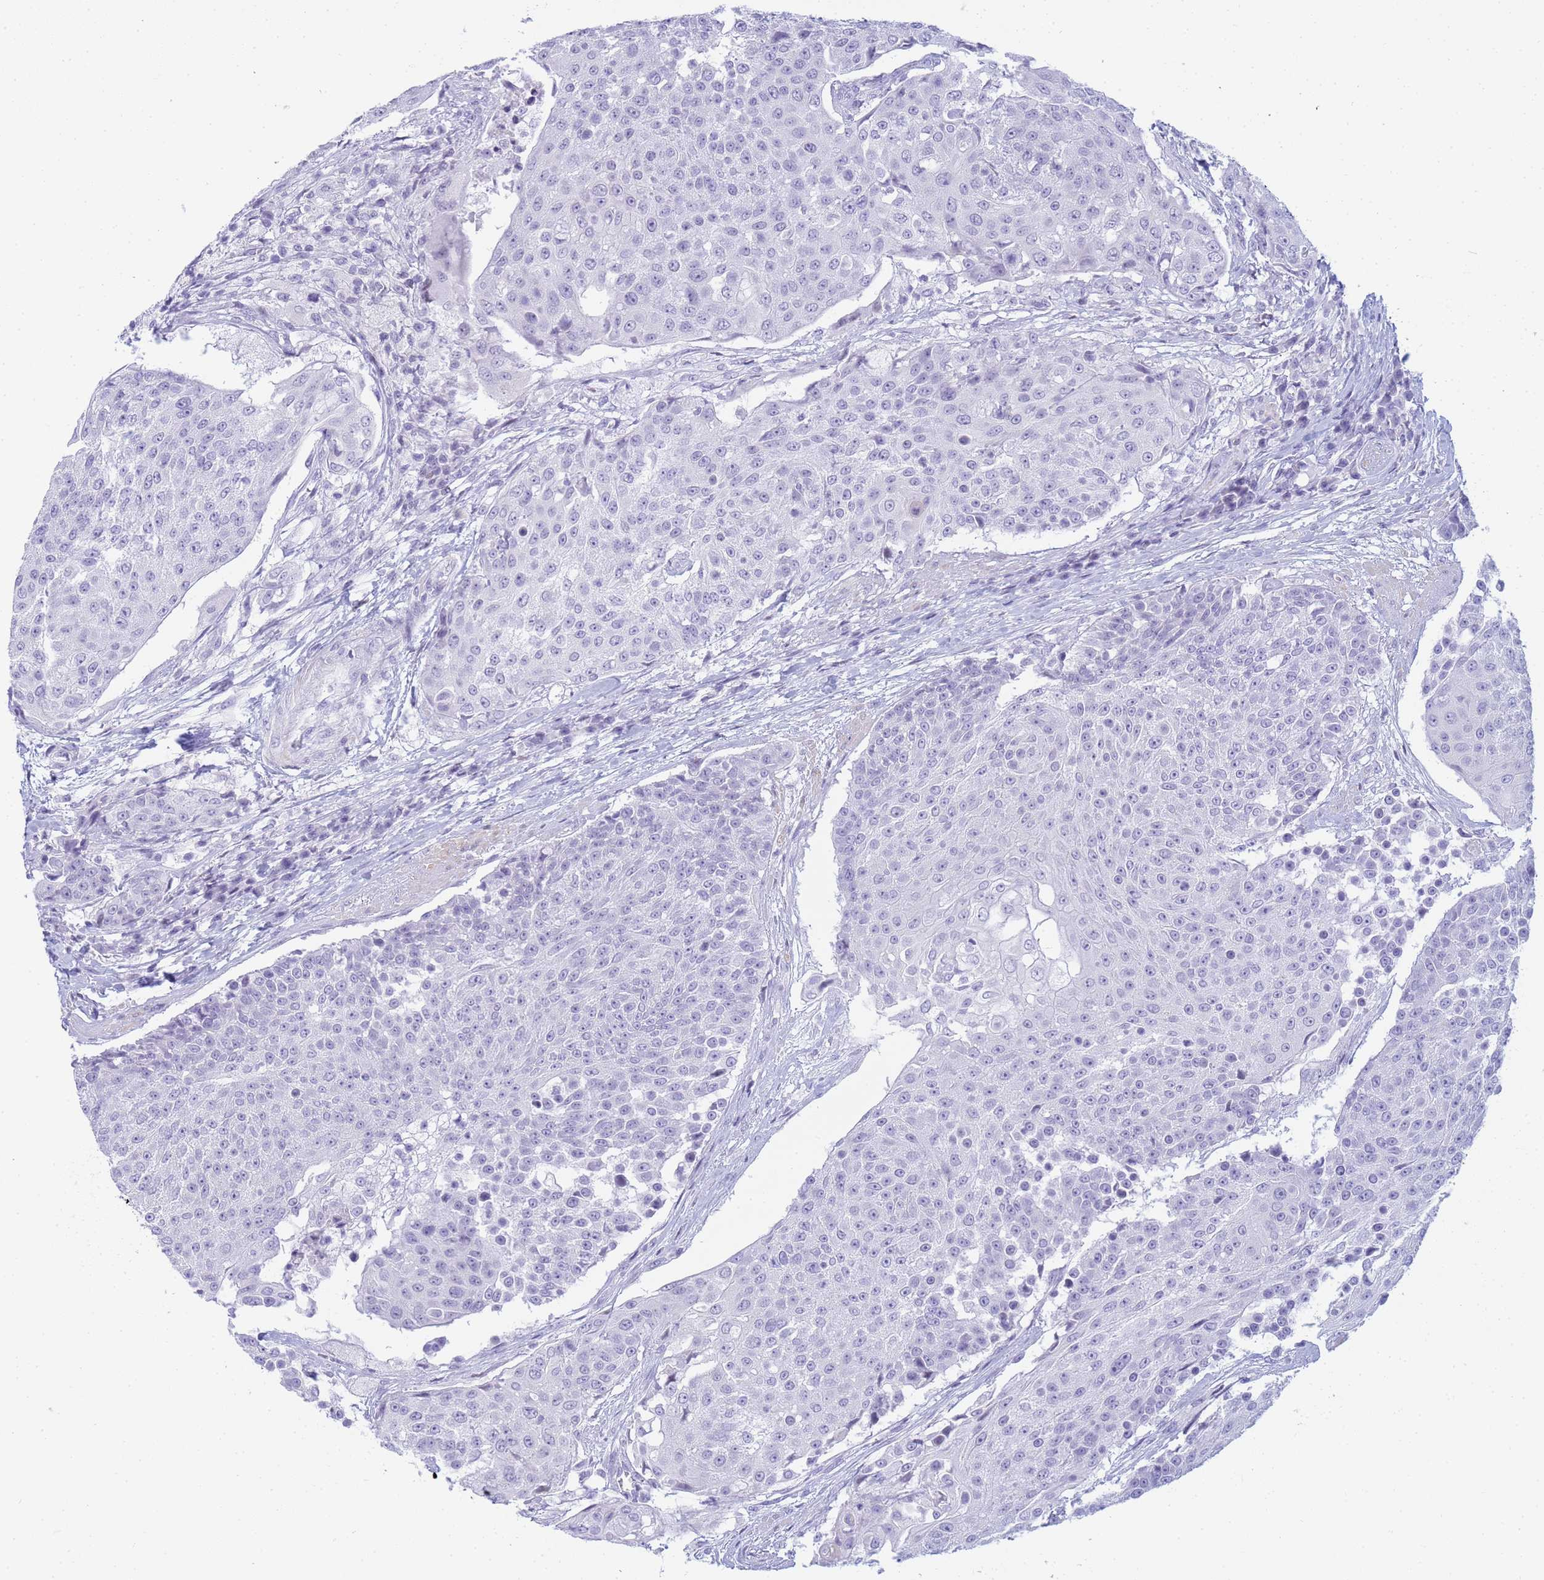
{"staining": {"intensity": "negative", "quantity": "none", "location": "none"}, "tissue": "urothelial cancer", "cell_type": "Tumor cells", "image_type": "cancer", "snomed": [{"axis": "morphology", "description": "Urothelial carcinoma, High grade"}, {"axis": "topography", "description": "Urinary bladder"}], "caption": "The immunohistochemistry (IHC) histopathology image has no significant staining in tumor cells of urothelial cancer tissue. Nuclei are stained in blue.", "gene": "SNX20", "patient": {"sex": "female", "age": 63}}